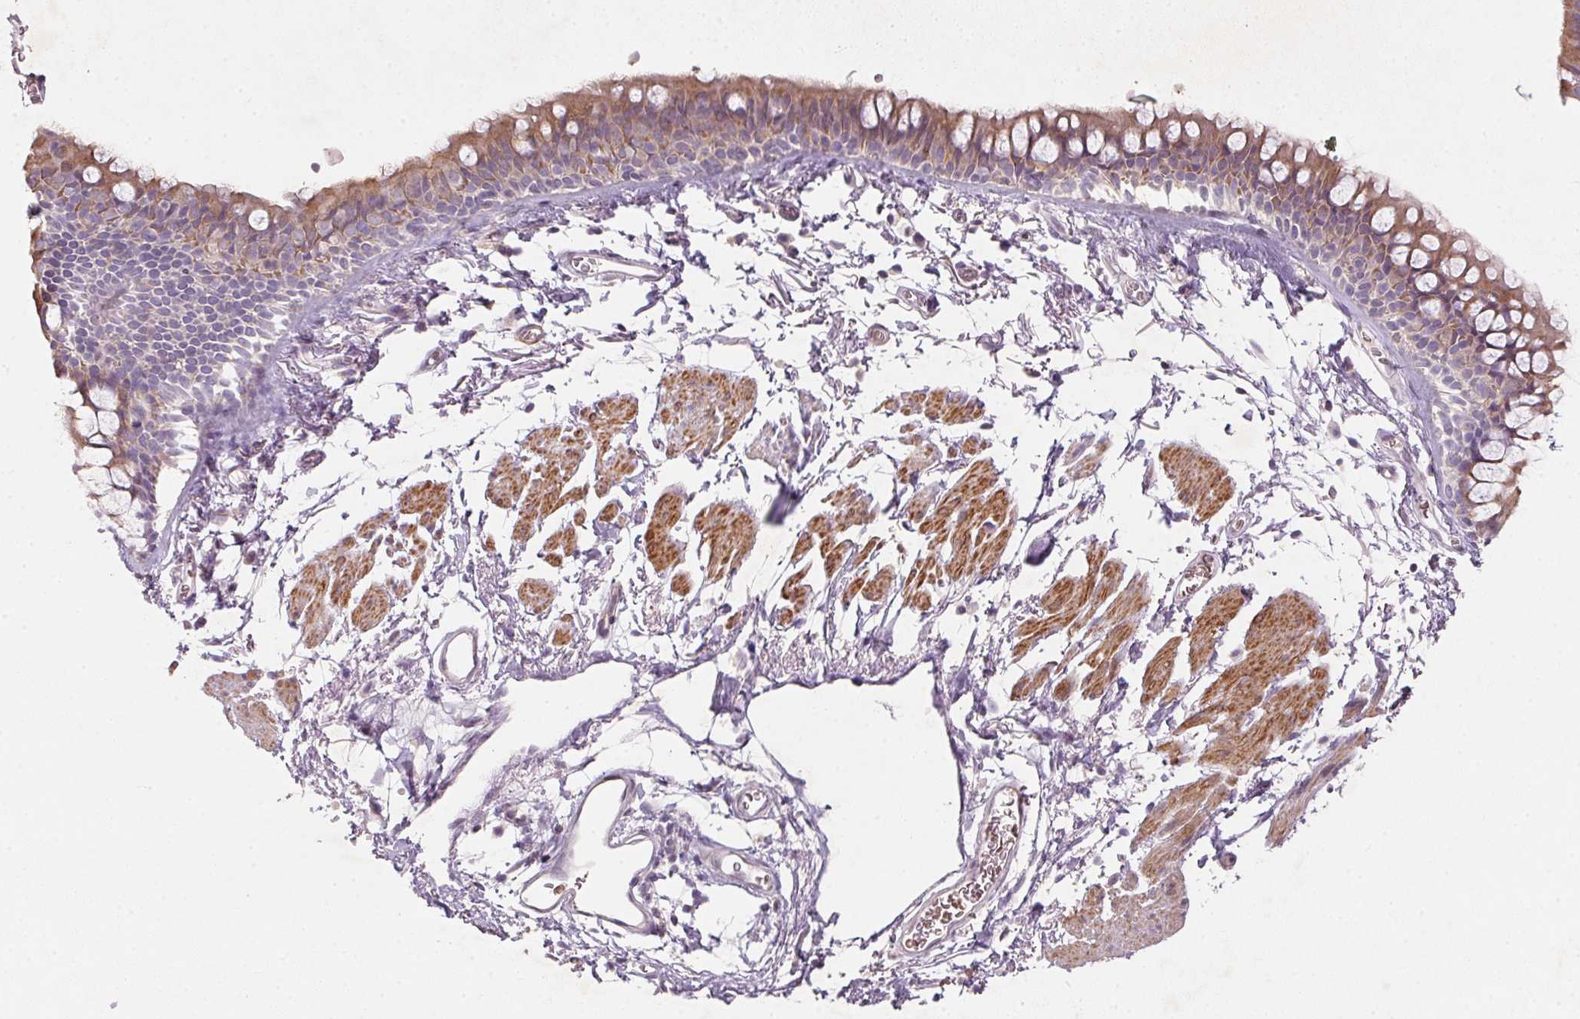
{"staining": {"intensity": "moderate", "quantity": ">75%", "location": "cytoplasmic/membranous"}, "tissue": "bronchus", "cell_type": "Respiratory epithelial cells", "image_type": "normal", "snomed": [{"axis": "morphology", "description": "Normal tissue, NOS"}, {"axis": "topography", "description": "Cartilage tissue"}, {"axis": "topography", "description": "Bronchus"}], "caption": "High-power microscopy captured an IHC image of benign bronchus, revealing moderate cytoplasmic/membranous positivity in about >75% of respiratory epithelial cells.", "gene": "KCNK15", "patient": {"sex": "female", "age": 79}}